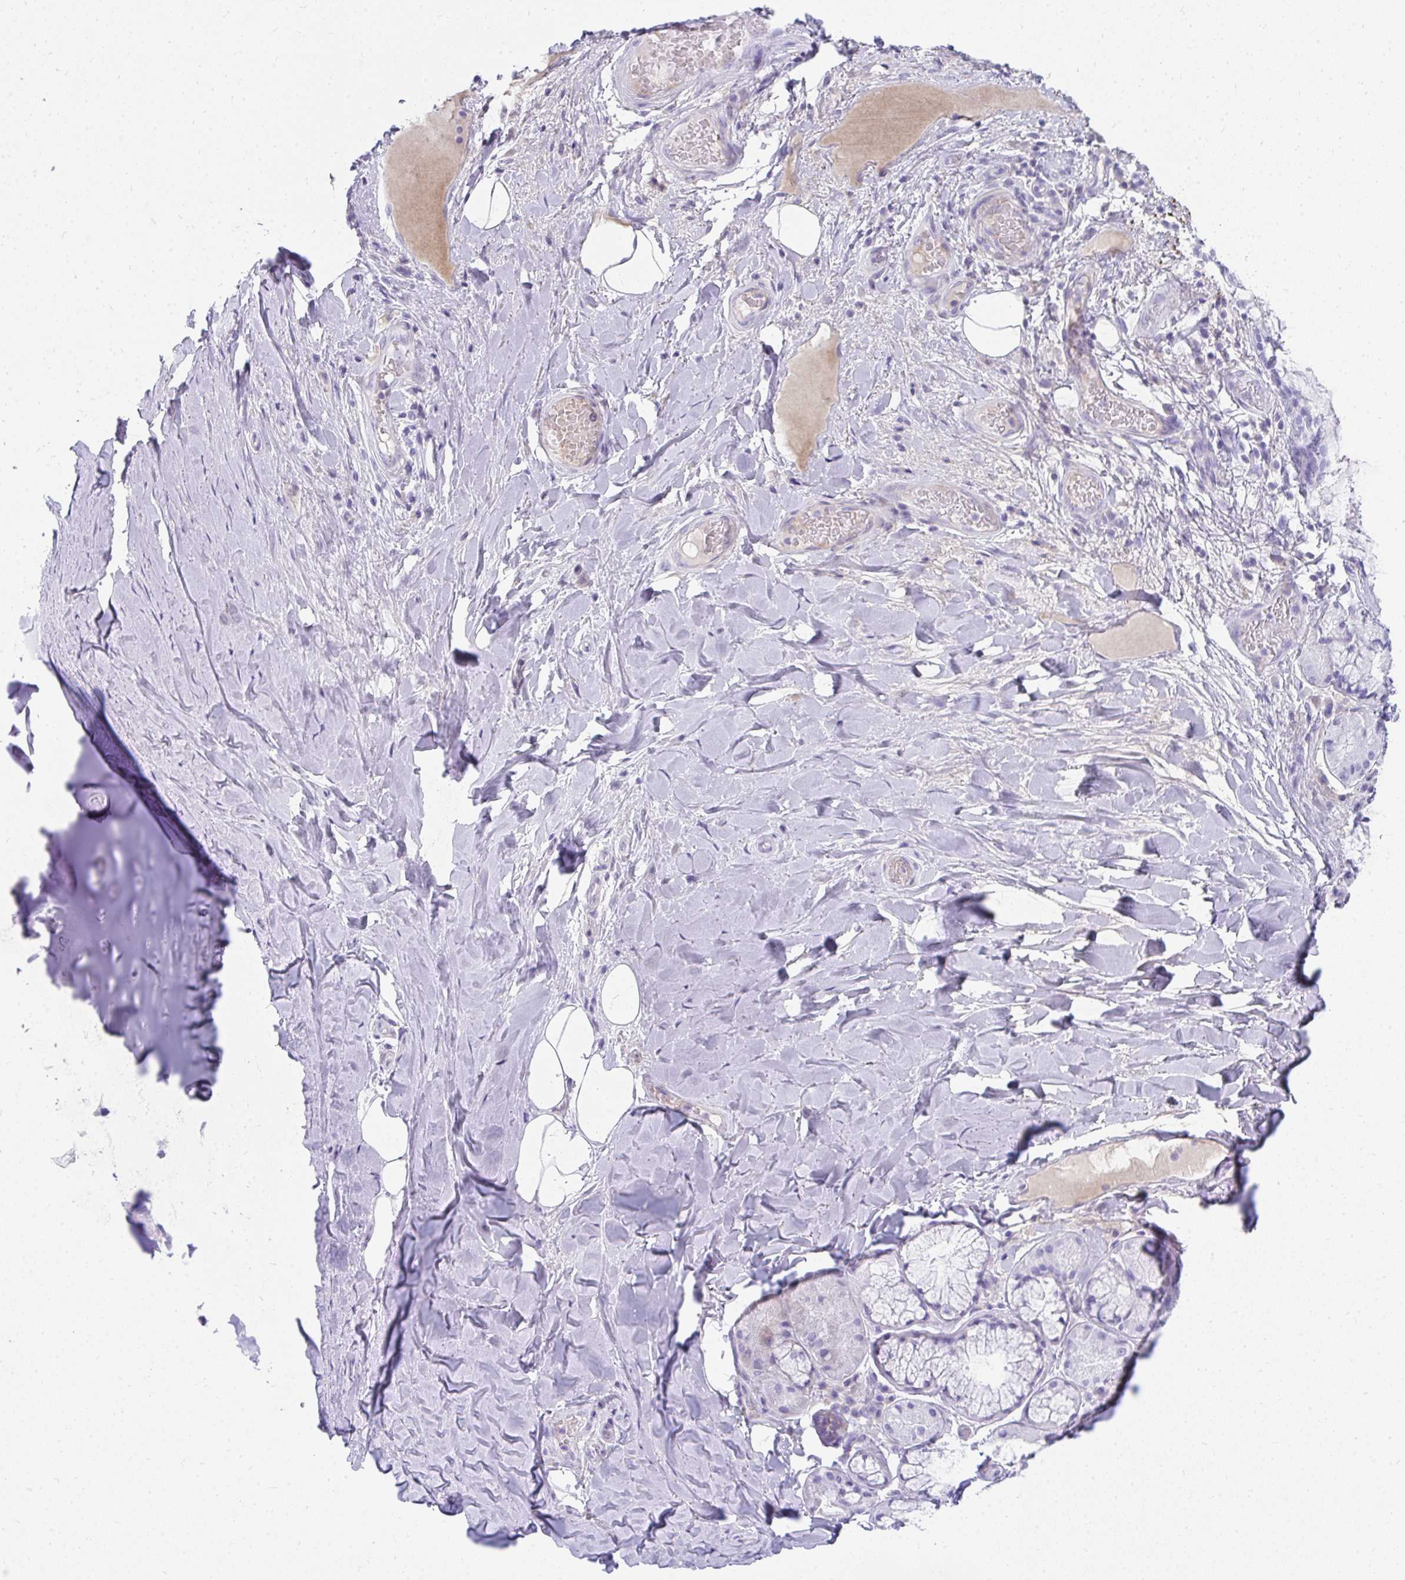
{"staining": {"intensity": "negative", "quantity": "none", "location": "none"}, "tissue": "adipose tissue", "cell_type": "Adipocytes", "image_type": "normal", "snomed": [{"axis": "morphology", "description": "Normal tissue, NOS"}, {"axis": "topography", "description": "Cartilage tissue"}, {"axis": "topography", "description": "Bronchus"}], "caption": "Adipocytes show no significant expression in normal adipose tissue. Nuclei are stained in blue.", "gene": "TNNT1", "patient": {"sex": "male", "age": 64}}